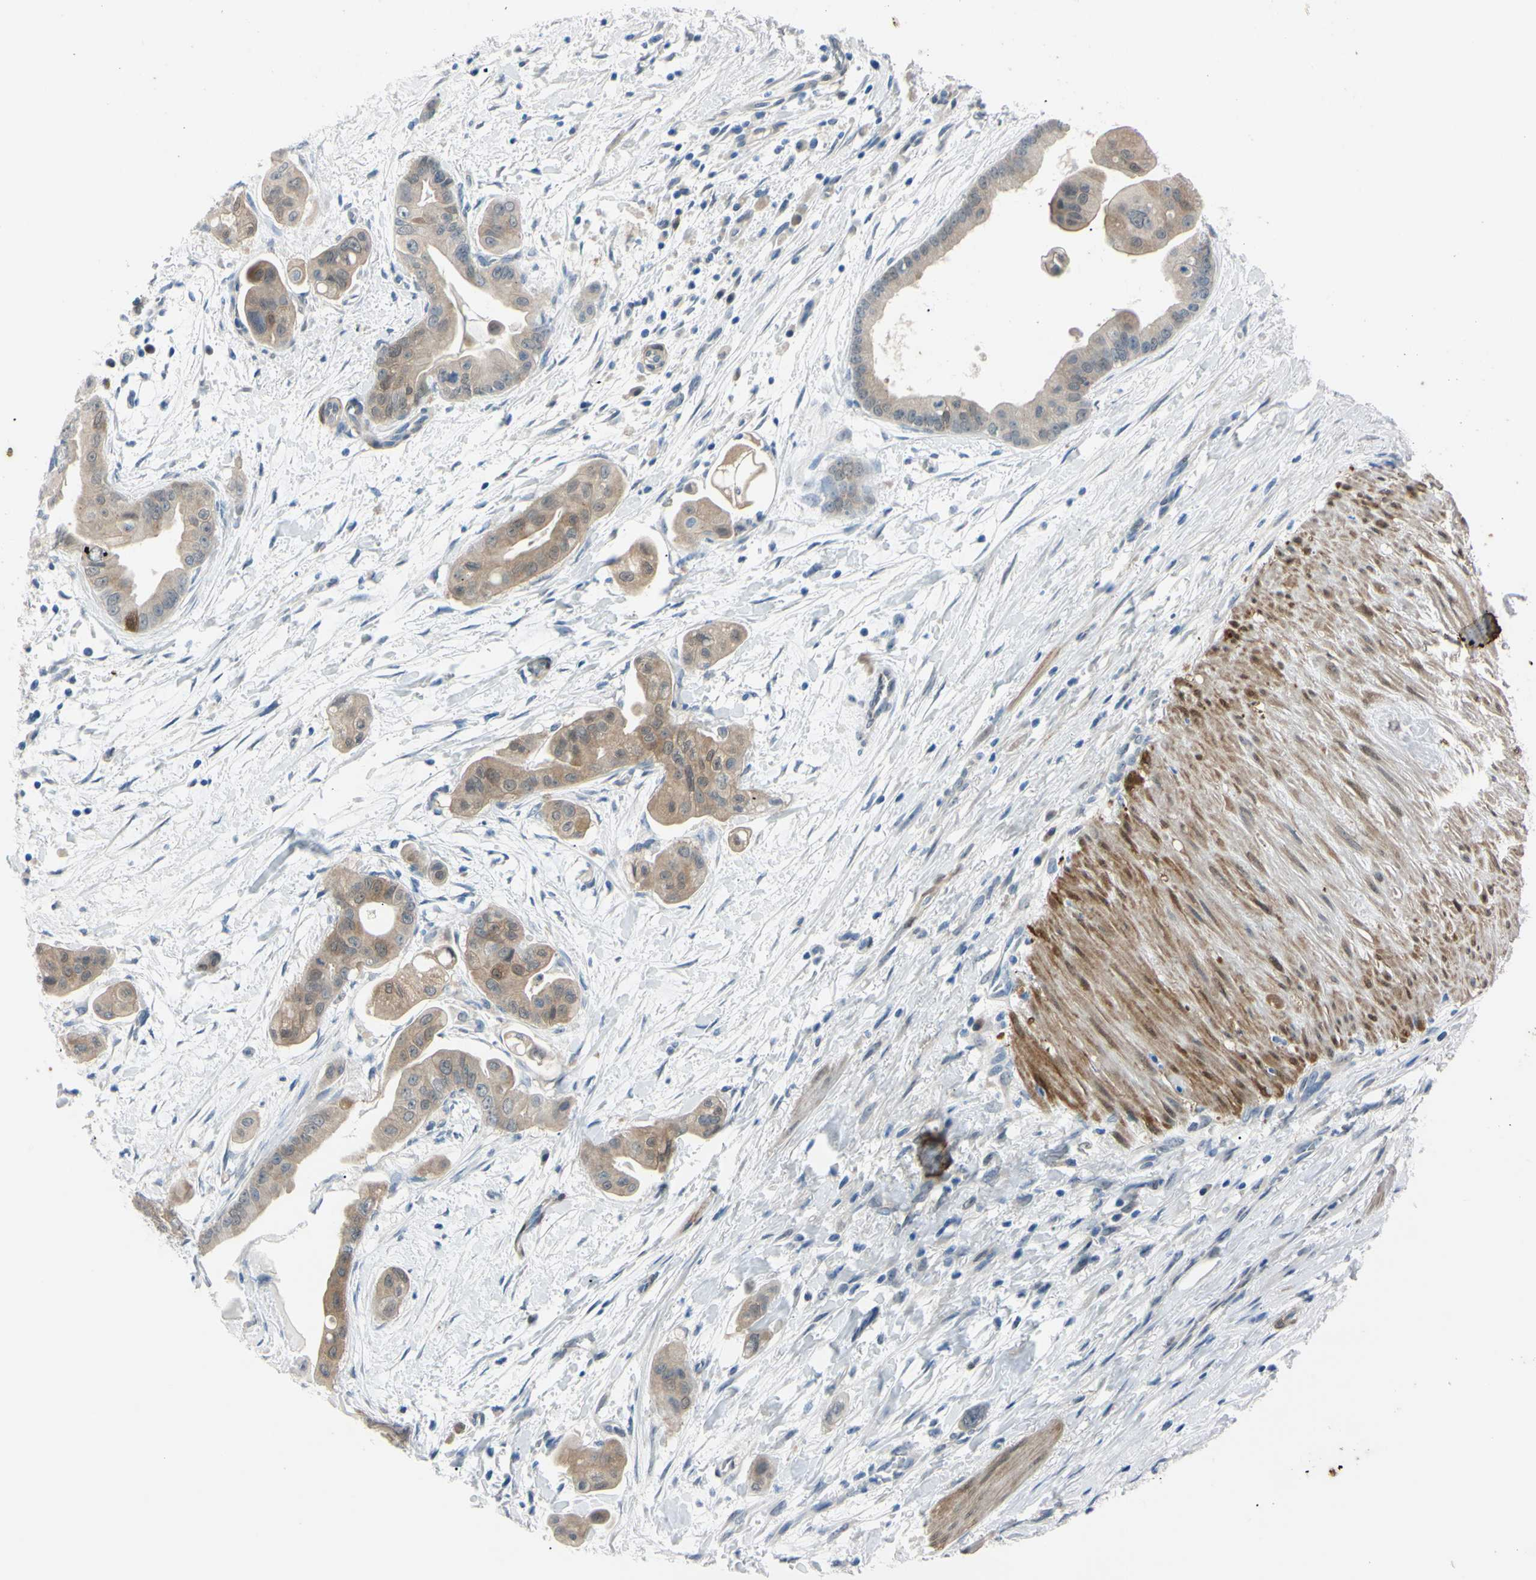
{"staining": {"intensity": "weak", "quantity": ">75%", "location": "cytoplasmic/membranous"}, "tissue": "pancreatic cancer", "cell_type": "Tumor cells", "image_type": "cancer", "snomed": [{"axis": "morphology", "description": "Adenocarcinoma, NOS"}, {"axis": "topography", "description": "Pancreas"}], "caption": "The micrograph exhibits a brown stain indicating the presence of a protein in the cytoplasmic/membranous of tumor cells in adenocarcinoma (pancreatic). (IHC, brightfield microscopy, high magnification).", "gene": "NOL3", "patient": {"sex": "female", "age": 75}}